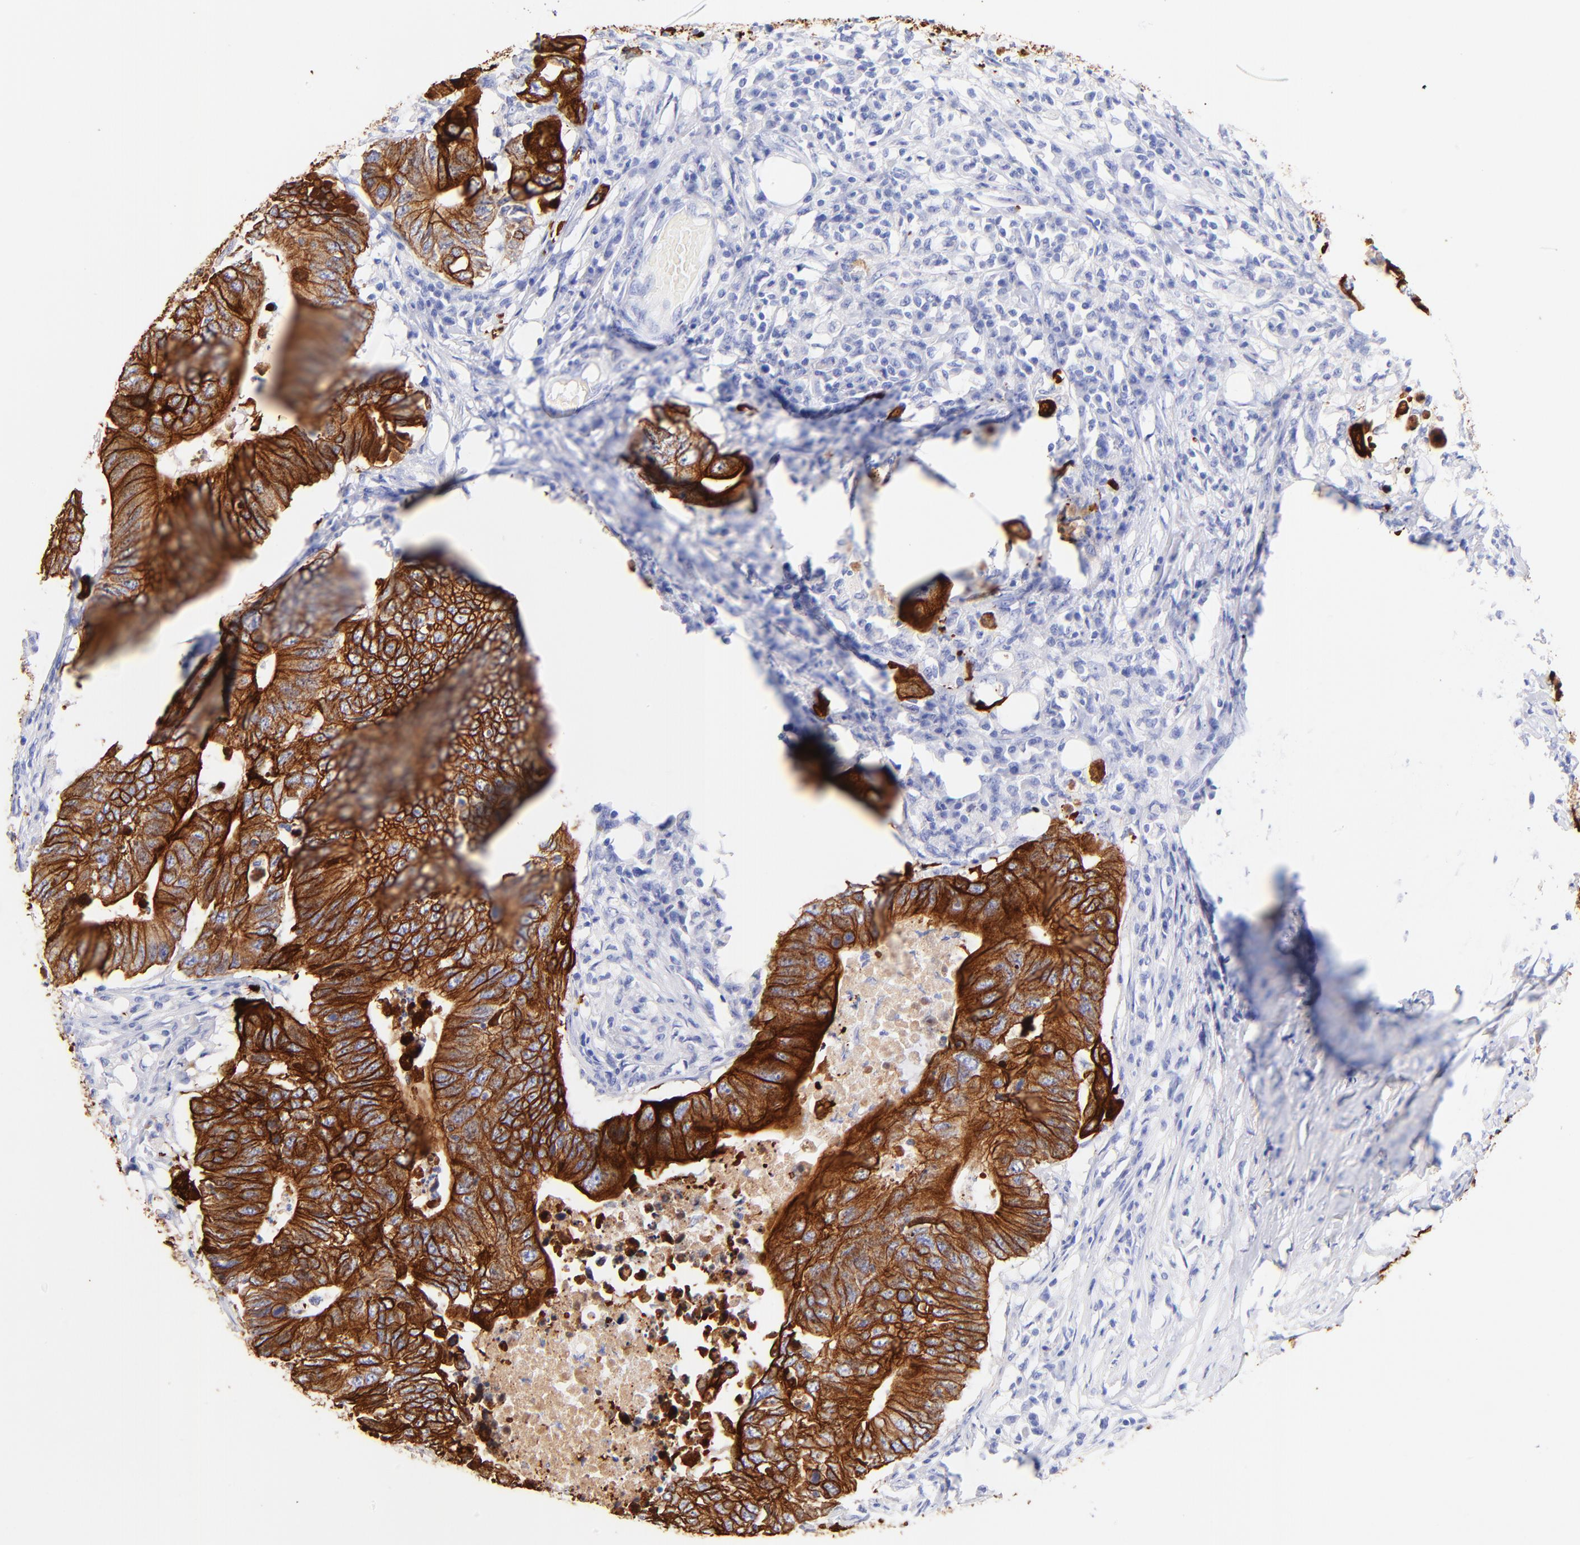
{"staining": {"intensity": "strong", "quantity": ">75%", "location": "cytoplasmic/membranous"}, "tissue": "colorectal cancer", "cell_type": "Tumor cells", "image_type": "cancer", "snomed": [{"axis": "morphology", "description": "Adenocarcinoma, NOS"}, {"axis": "topography", "description": "Colon"}], "caption": "Immunohistochemistry of human colorectal adenocarcinoma demonstrates high levels of strong cytoplasmic/membranous staining in about >75% of tumor cells.", "gene": "KRT19", "patient": {"sex": "male", "age": 71}}